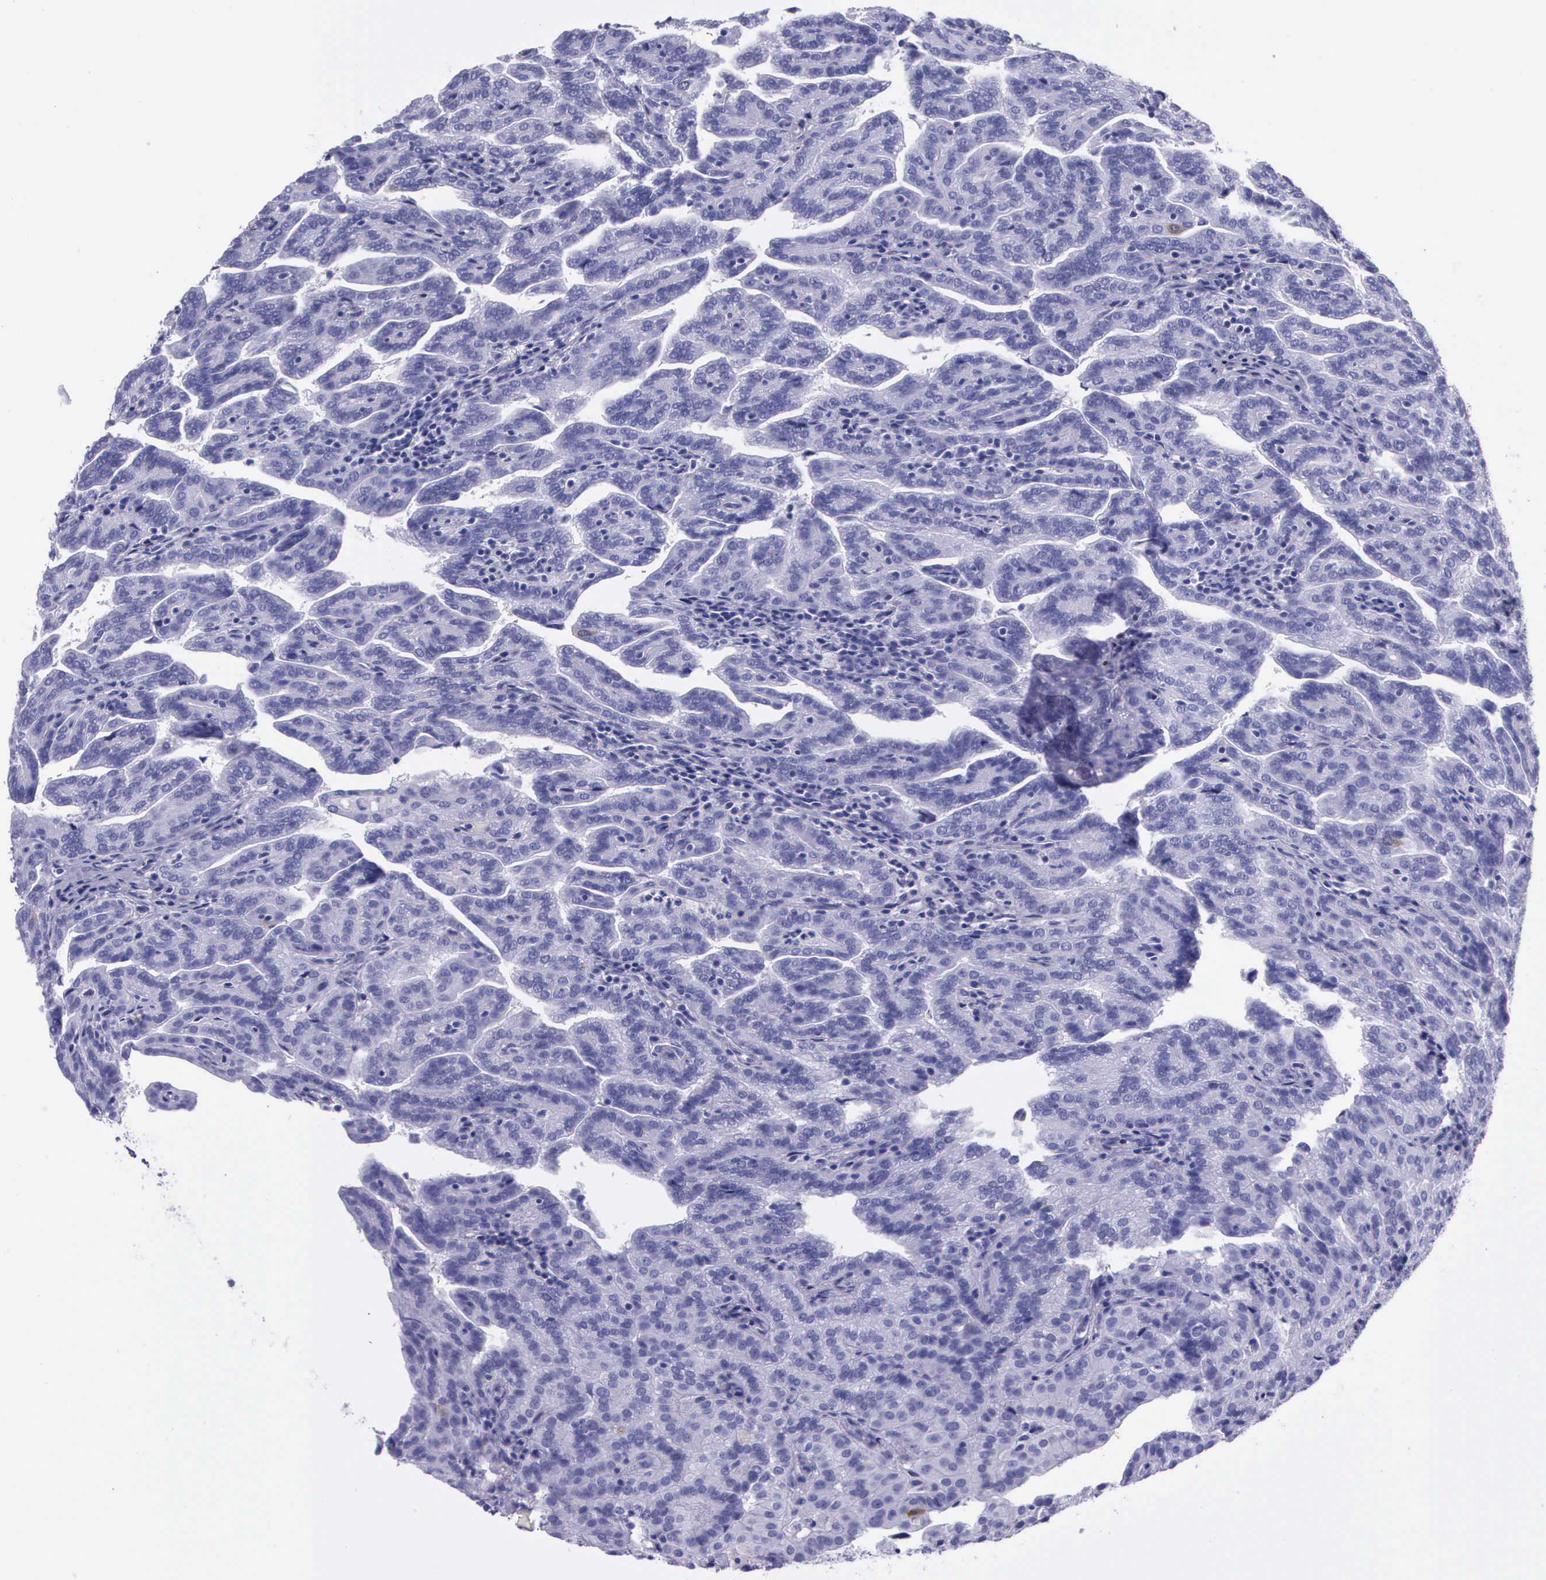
{"staining": {"intensity": "negative", "quantity": "none", "location": "none"}, "tissue": "renal cancer", "cell_type": "Tumor cells", "image_type": "cancer", "snomed": [{"axis": "morphology", "description": "Adenocarcinoma, NOS"}, {"axis": "topography", "description": "Kidney"}], "caption": "Tumor cells are negative for brown protein staining in adenocarcinoma (renal).", "gene": "CCNB1", "patient": {"sex": "male", "age": 61}}